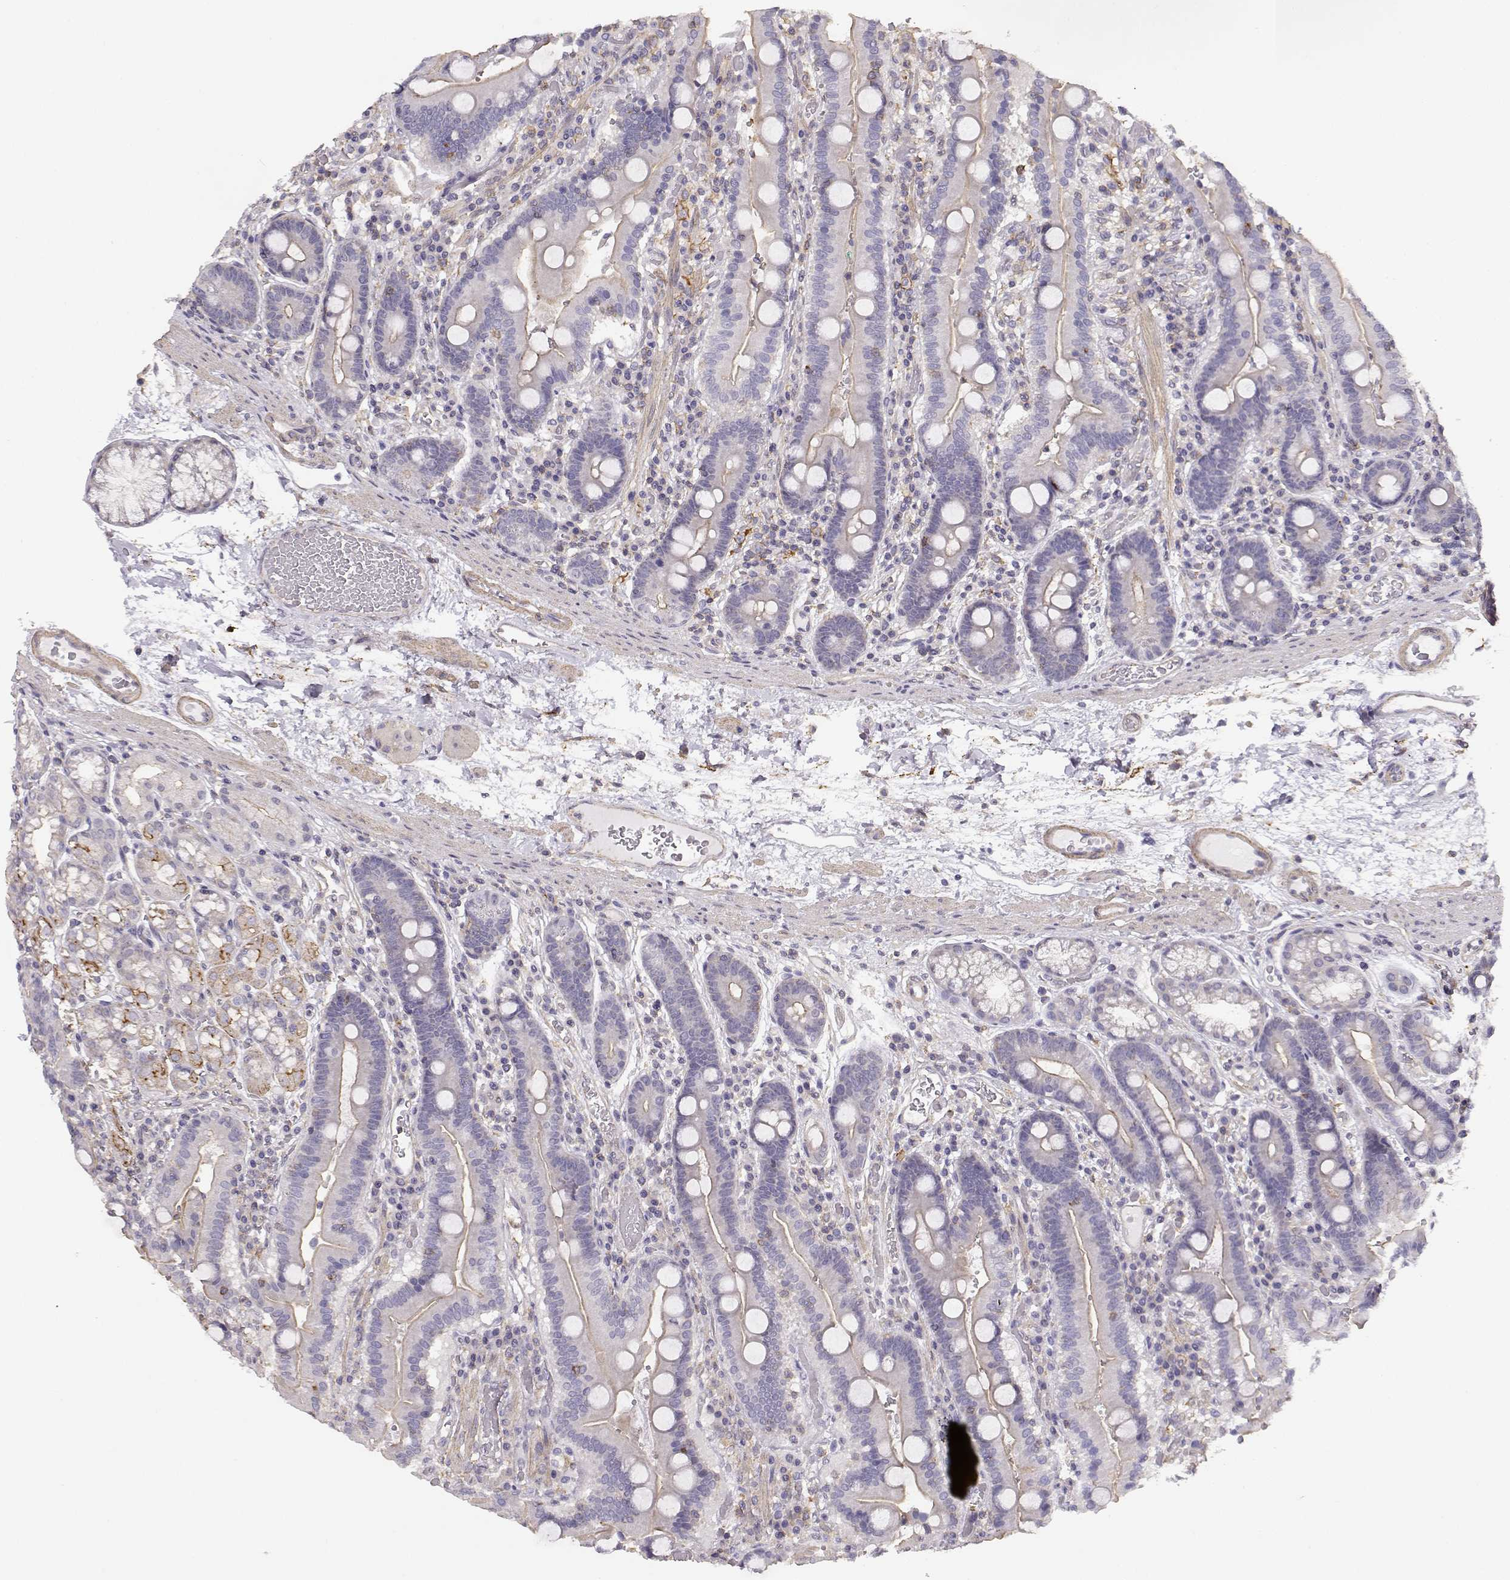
{"staining": {"intensity": "moderate", "quantity": "<25%", "location": "cytoplasmic/membranous"}, "tissue": "duodenum", "cell_type": "Glandular cells", "image_type": "normal", "snomed": [{"axis": "morphology", "description": "Normal tissue, NOS"}, {"axis": "topography", "description": "Duodenum"}], "caption": "This photomicrograph reveals immunohistochemistry (IHC) staining of normal human duodenum, with low moderate cytoplasmic/membranous positivity in about <25% of glandular cells.", "gene": "DAPL1", "patient": {"sex": "female", "age": 62}}